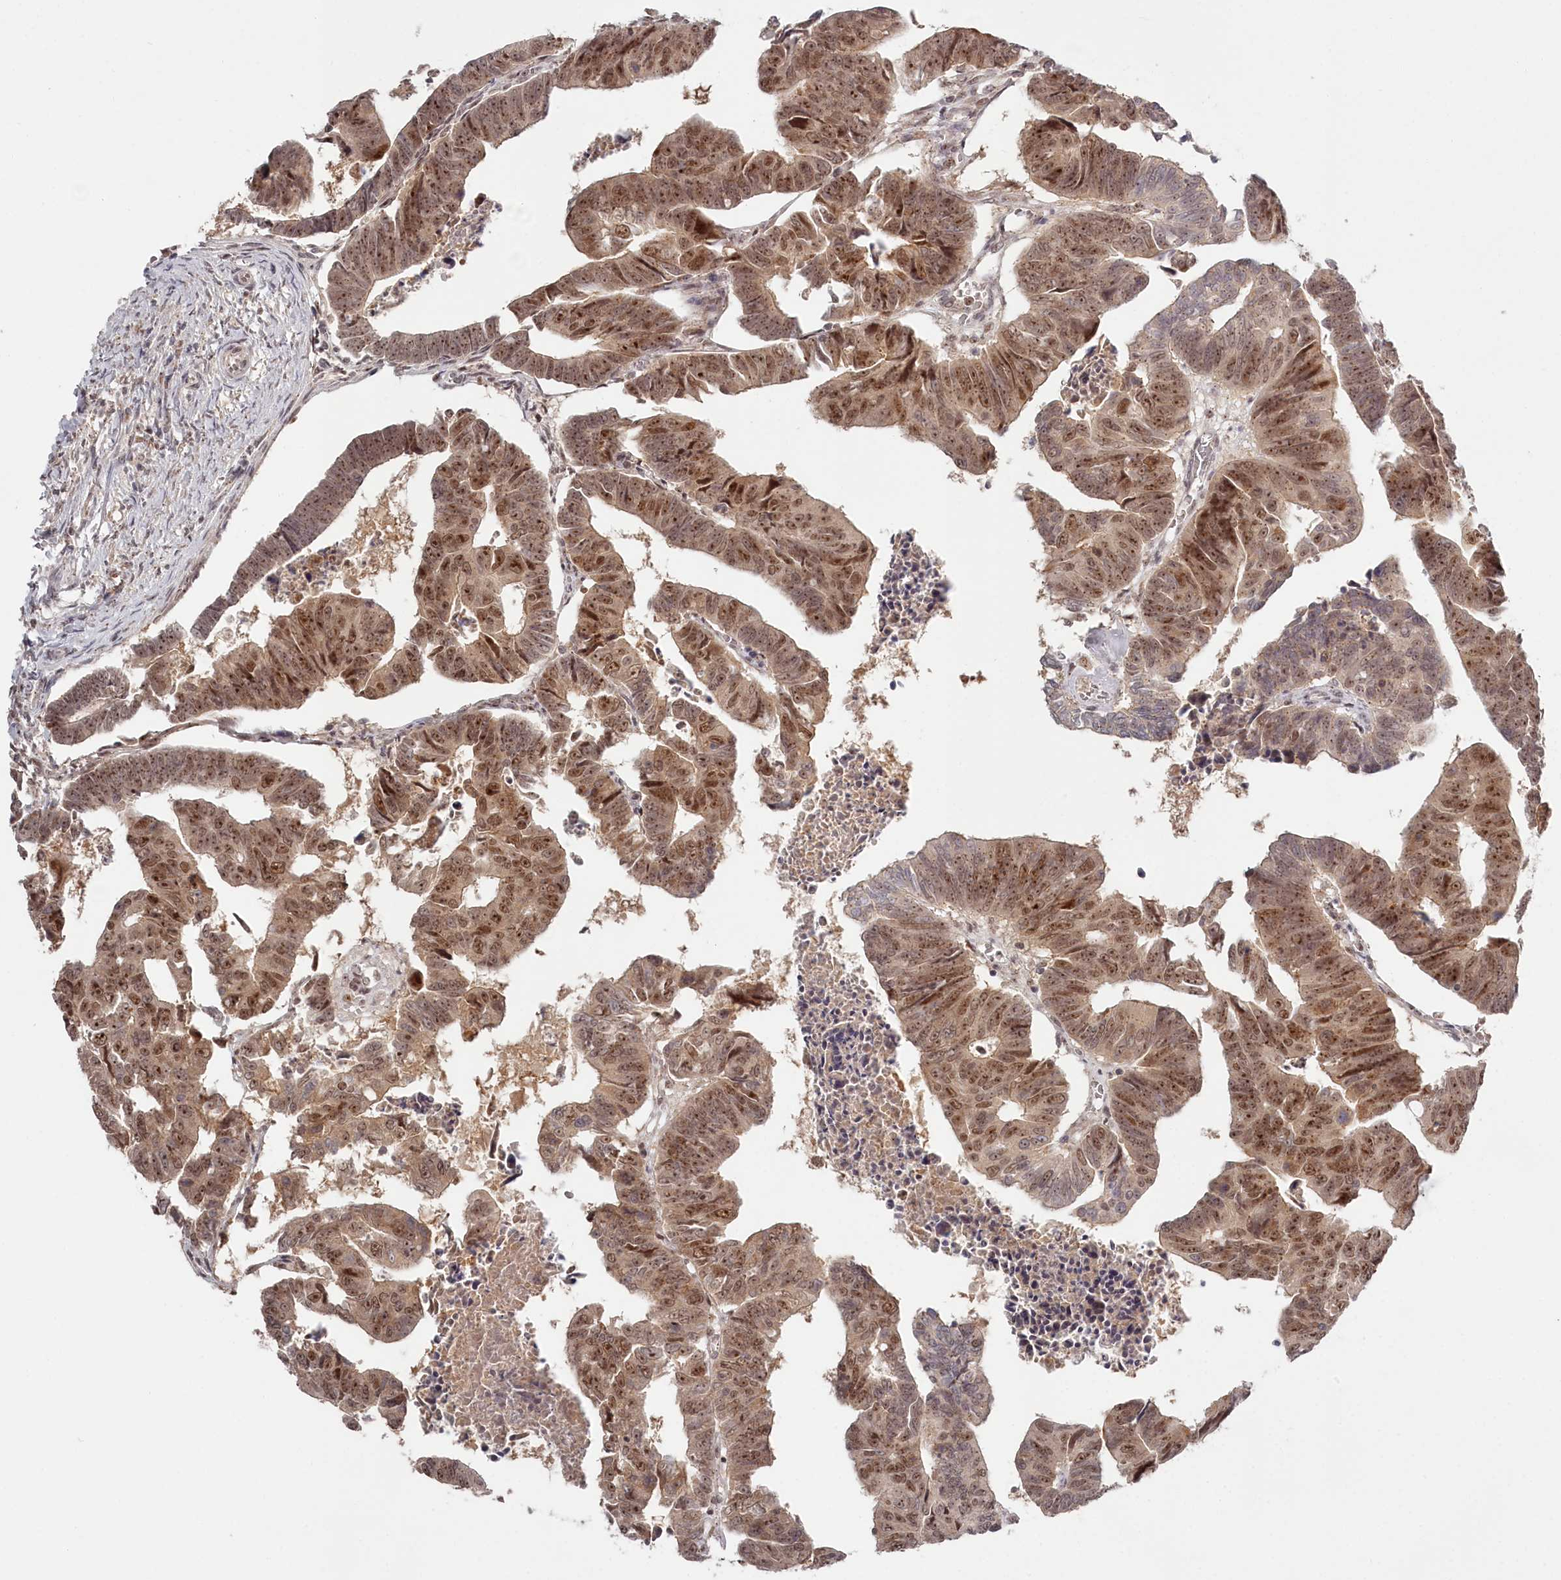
{"staining": {"intensity": "moderate", "quantity": ">75%", "location": "cytoplasmic/membranous,nuclear"}, "tissue": "colorectal cancer", "cell_type": "Tumor cells", "image_type": "cancer", "snomed": [{"axis": "morphology", "description": "Adenocarcinoma, NOS"}, {"axis": "topography", "description": "Rectum"}], "caption": "Immunohistochemical staining of human adenocarcinoma (colorectal) shows moderate cytoplasmic/membranous and nuclear protein staining in approximately >75% of tumor cells.", "gene": "EXOSC1", "patient": {"sex": "female", "age": 65}}